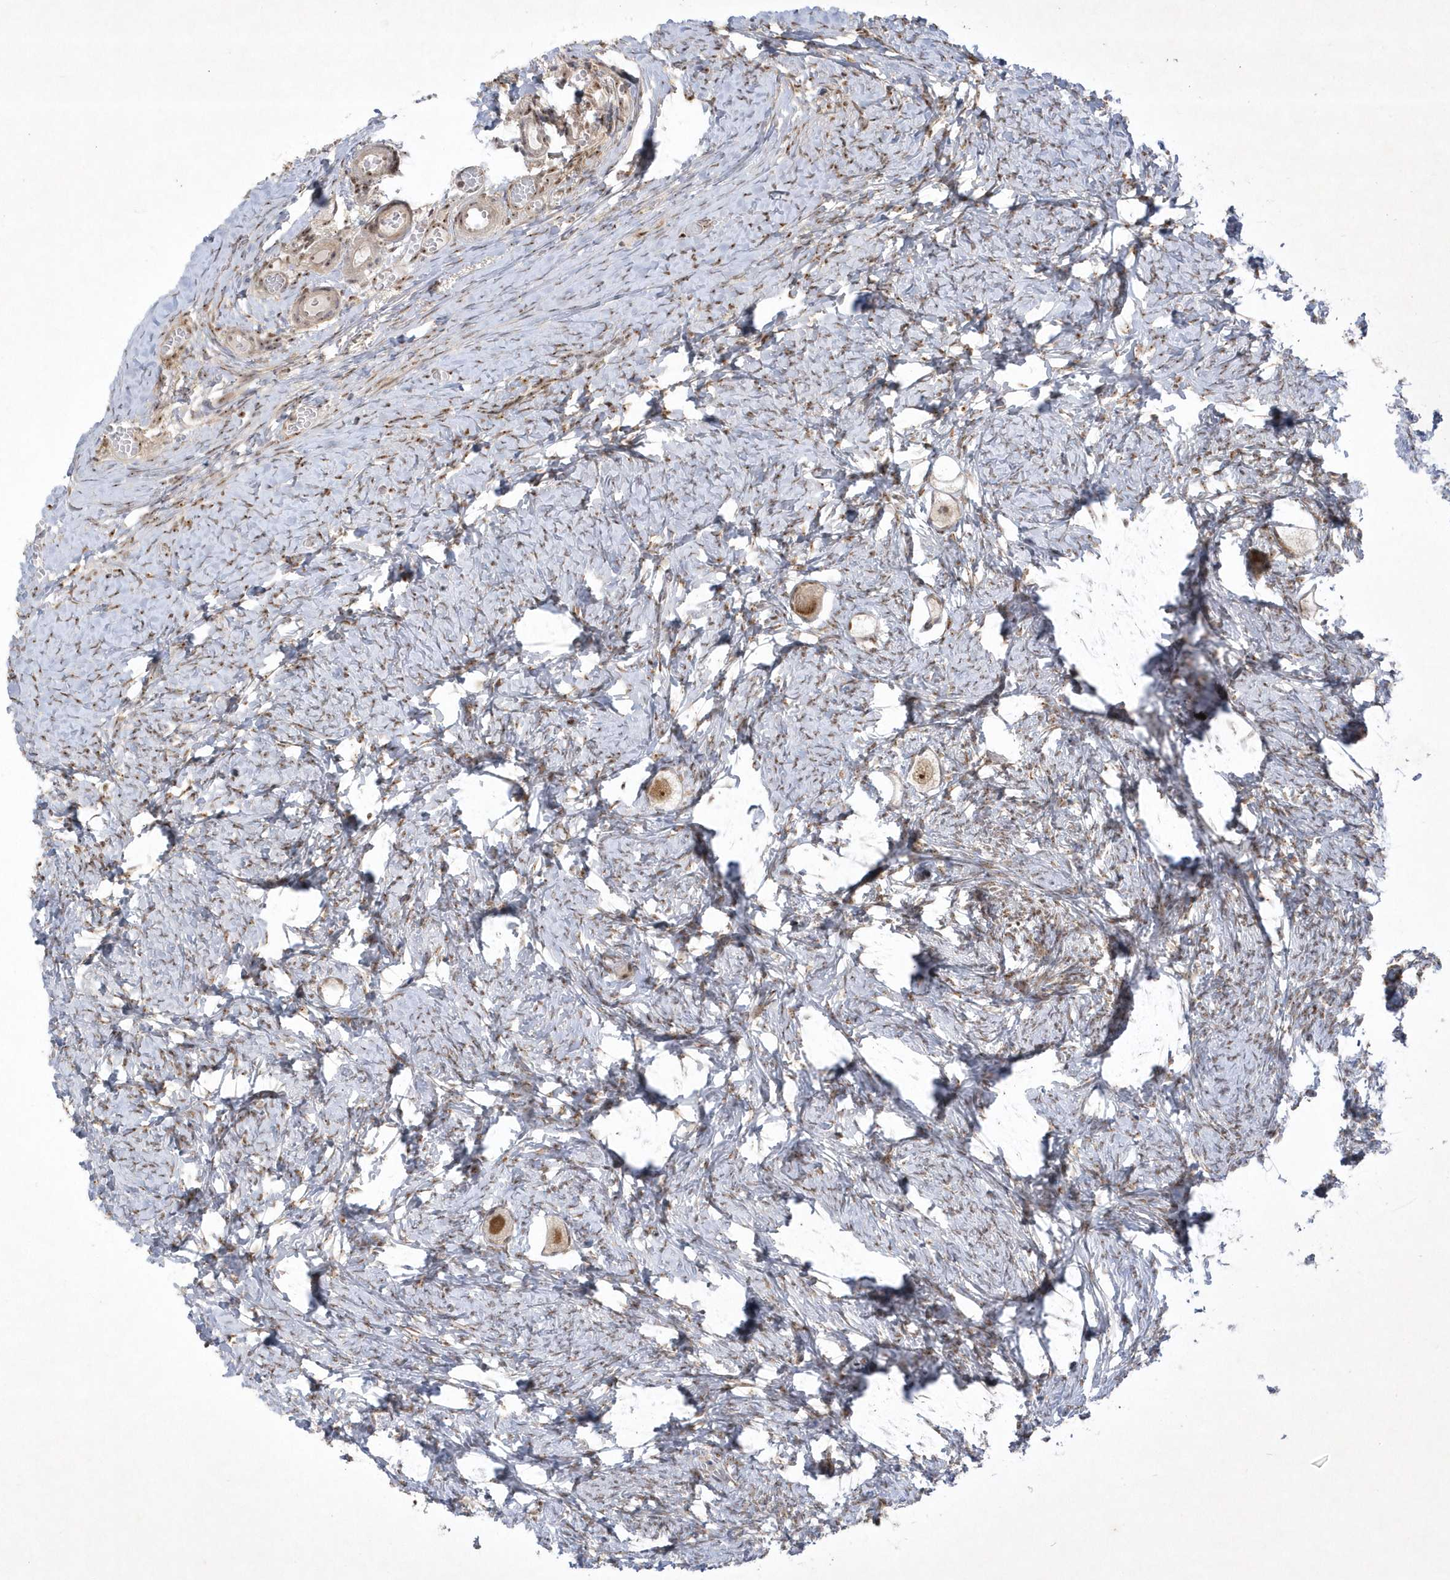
{"staining": {"intensity": "moderate", "quantity": ">75%", "location": "nuclear"}, "tissue": "ovary", "cell_type": "Follicle cells", "image_type": "normal", "snomed": [{"axis": "morphology", "description": "Normal tissue, NOS"}, {"axis": "topography", "description": "Ovary"}], "caption": "DAB immunohistochemical staining of normal ovary shows moderate nuclear protein positivity in about >75% of follicle cells. Using DAB (brown) and hematoxylin (blue) stains, captured at high magnification using brightfield microscopy.", "gene": "NPM3", "patient": {"sex": "female", "age": 27}}